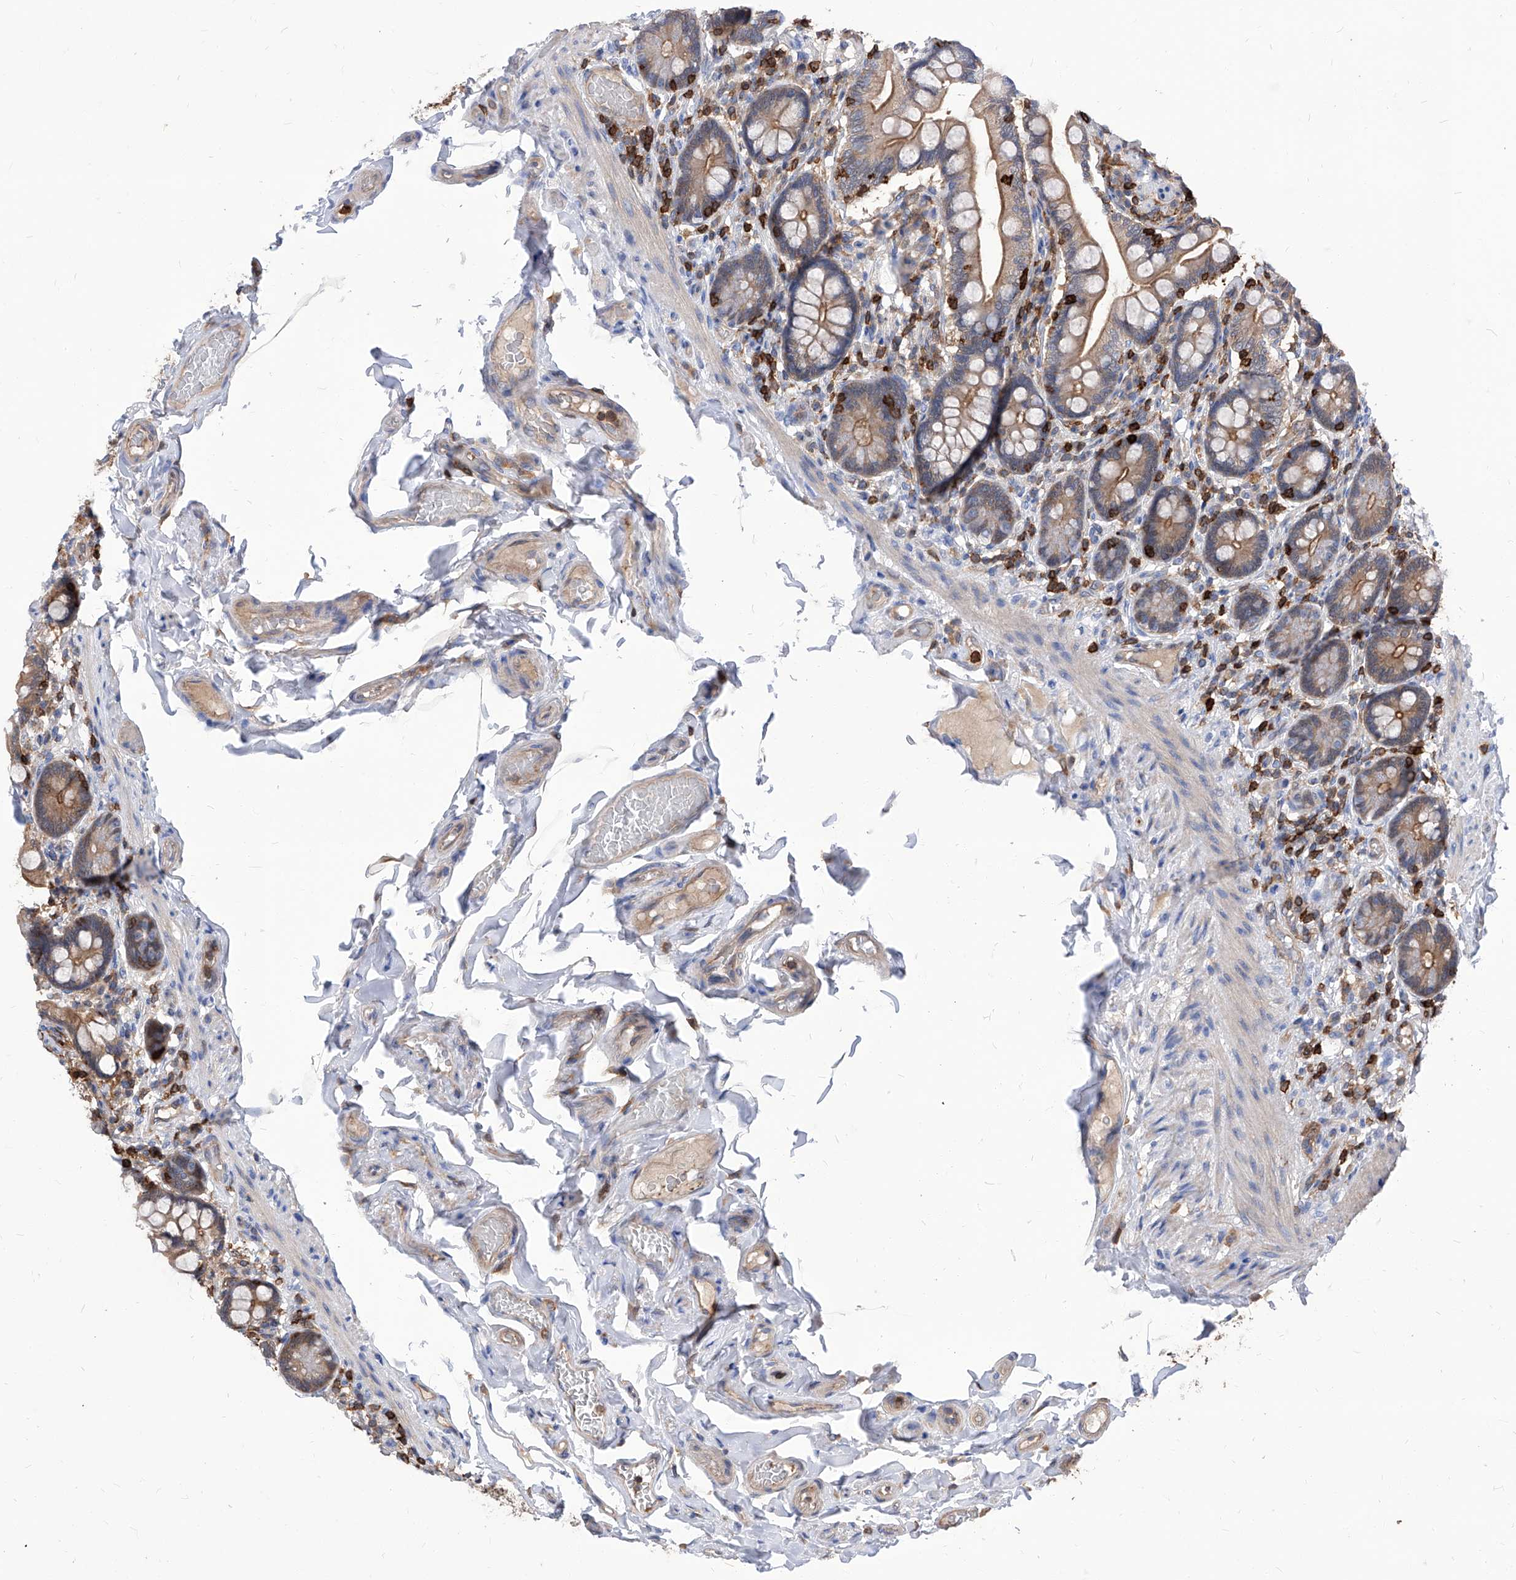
{"staining": {"intensity": "moderate", "quantity": "25%-75%", "location": "cytoplasmic/membranous"}, "tissue": "small intestine", "cell_type": "Glandular cells", "image_type": "normal", "snomed": [{"axis": "morphology", "description": "Normal tissue, NOS"}, {"axis": "topography", "description": "Small intestine"}], "caption": "Glandular cells exhibit medium levels of moderate cytoplasmic/membranous expression in about 25%-75% of cells in unremarkable small intestine.", "gene": "ABRACL", "patient": {"sex": "female", "age": 64}}